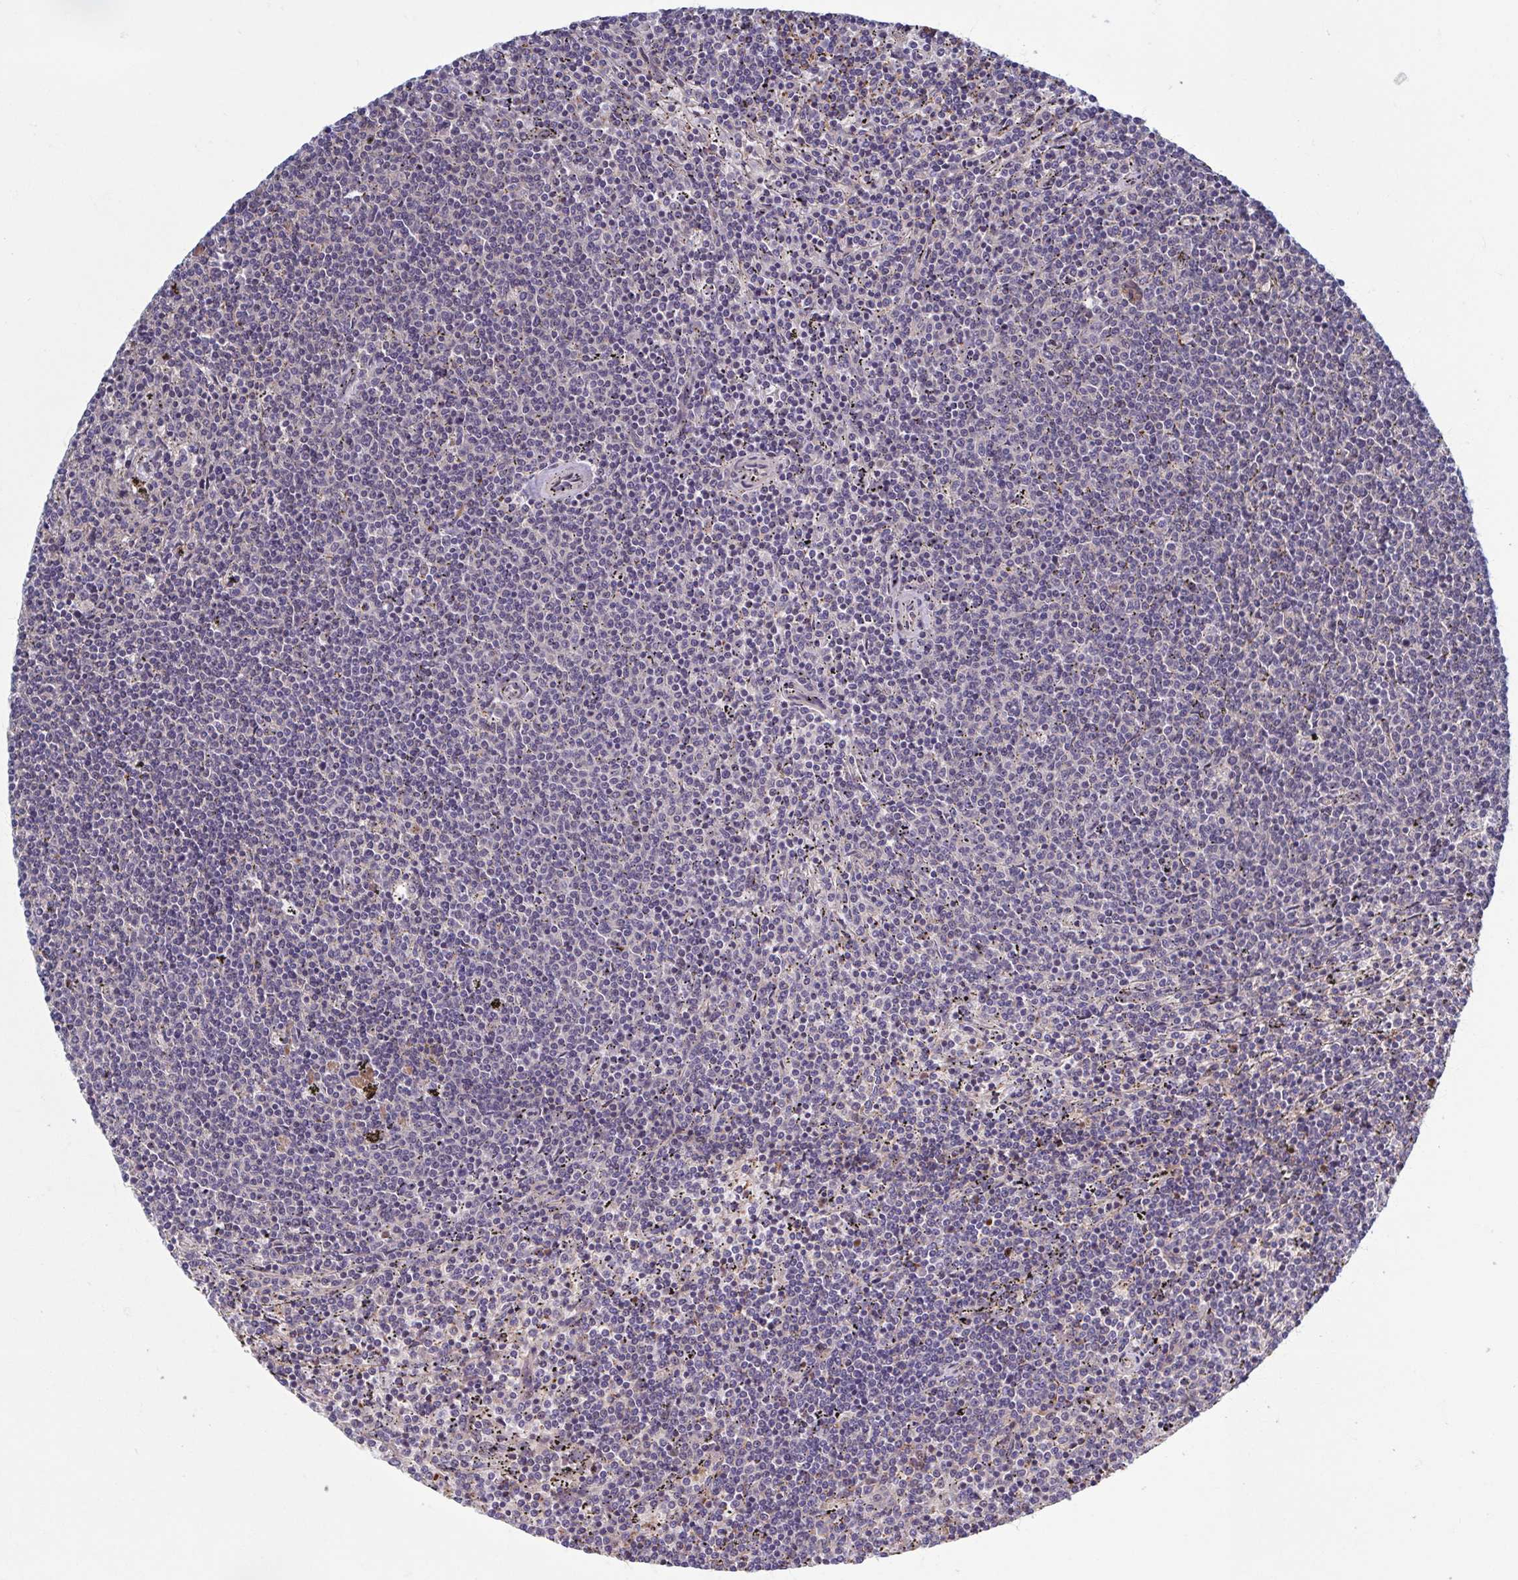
{"staining": {"intensity": "negative", "quantity": "none", "location": "none"}, "tissue": "lymphoma", "cell_type": "Tumor cells", "image_type": "cancer", "snomed": [{"axis": "morphology", "description": "Malignant lymphoma, non-Hodgkin's type, Low grade"}, {"axis": "topography", "description": "Spleen"}], "caption": "Tumor cells show no significant positivity in lymphoma.", "gene": "LRRC38", "patient": {"sex": "female", "age": 50}}